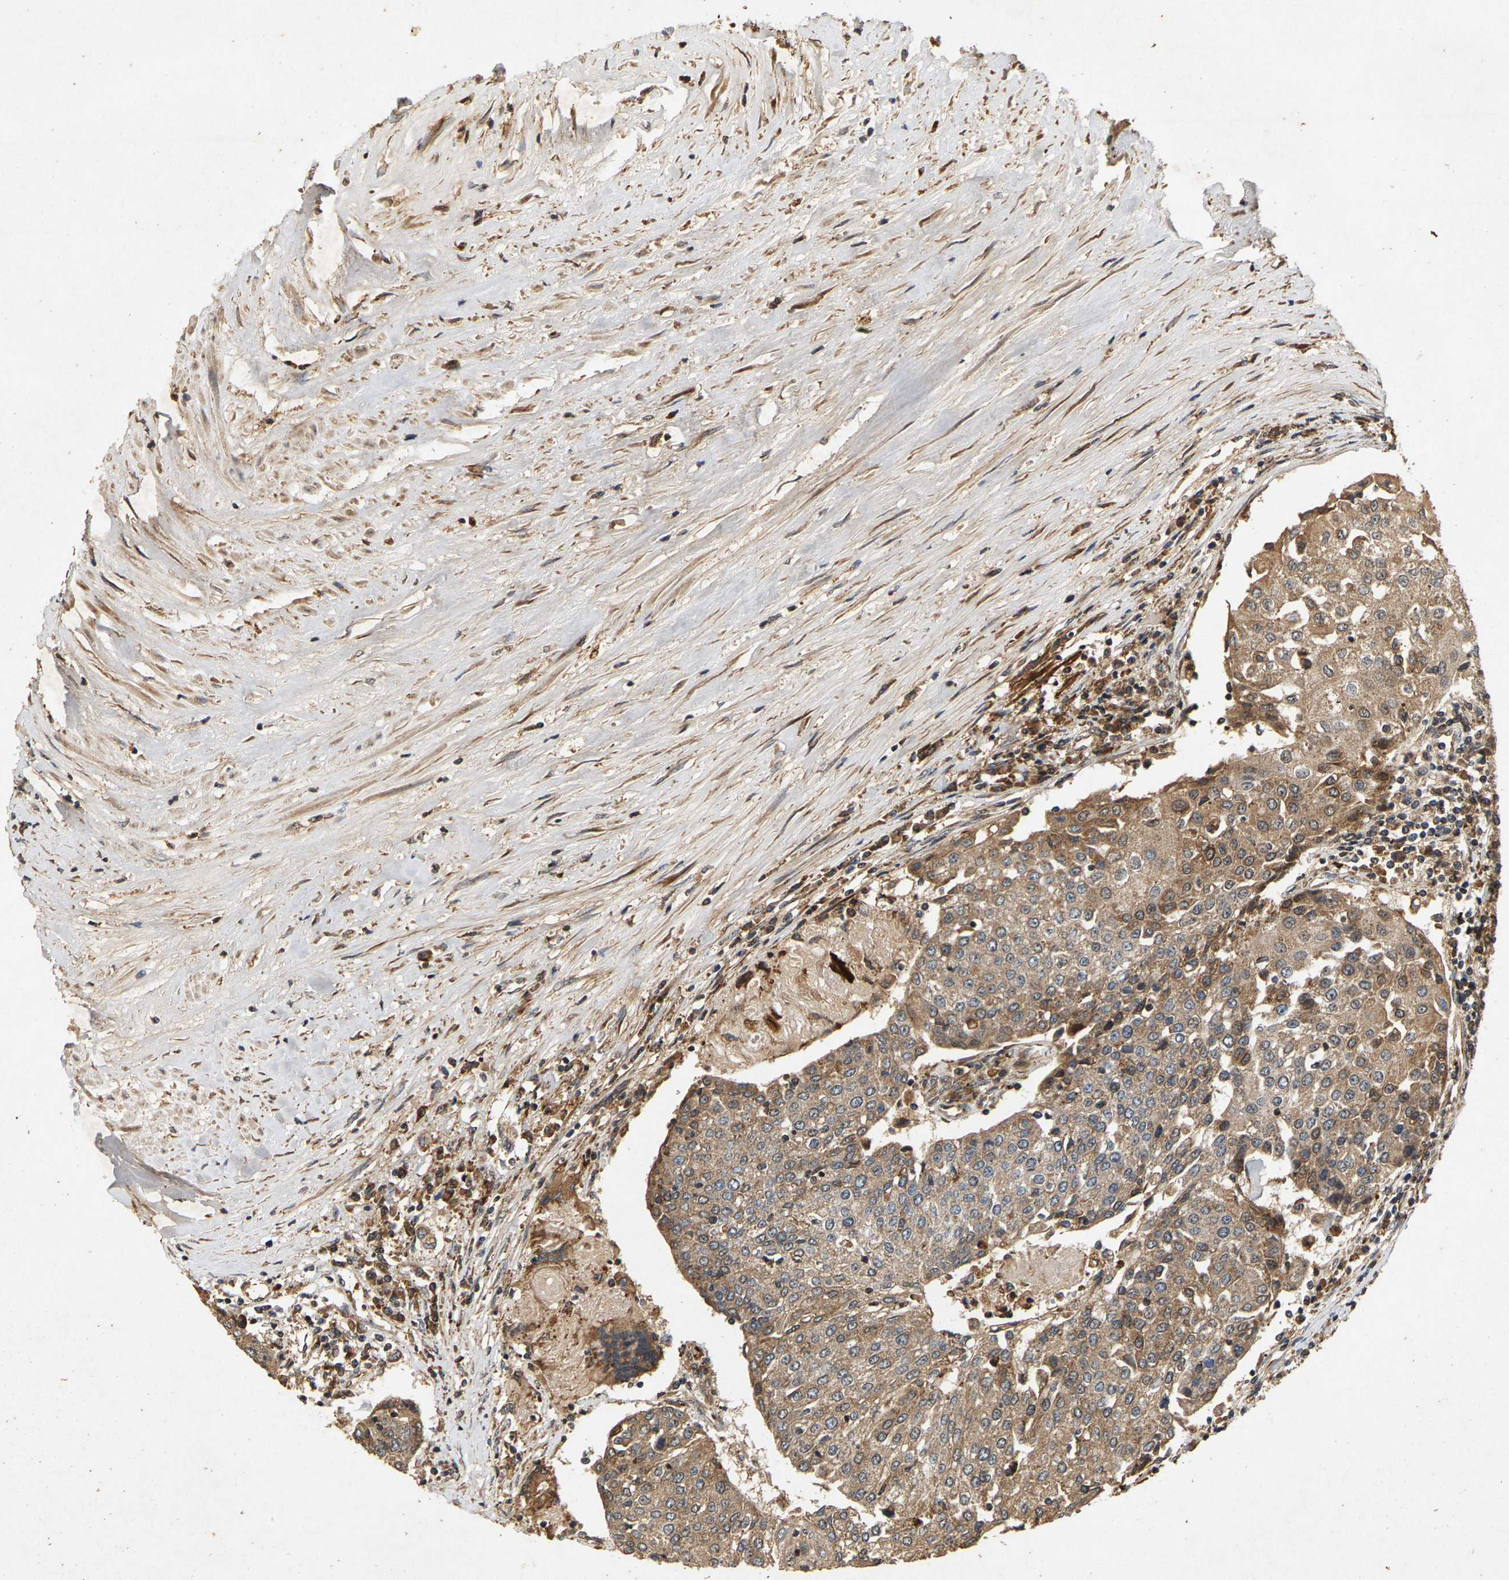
{"staining": {"intensity": "moderate", "quantity": ">75%", "location": "cytoplasmic/membranous"}, "tissue": "urothelial cancer", "cell_type": "Tumor cells", "image_type": "cancer", "snomed": [{"axis": "morphology", "description": "Urothelial carcinoma, High grade"}, {"axis": "topography", "description": "Urinary bladder"}], "caption": "High-magnification brightfield microscopy of high-grade urothelial carcinoma stained with DAB (brown) and counterstained with hematoxylin (blue). tumor cells exhibit moderate cytoplasmic/membranous expression is seen in about>75% of cells. (DAB (3,3'-diaminobenzidine) IHC, brown staining for protein, blue staining for nuclei).", "gene": "CIDEC", "patient": {"sex": "female", "age": 85}}